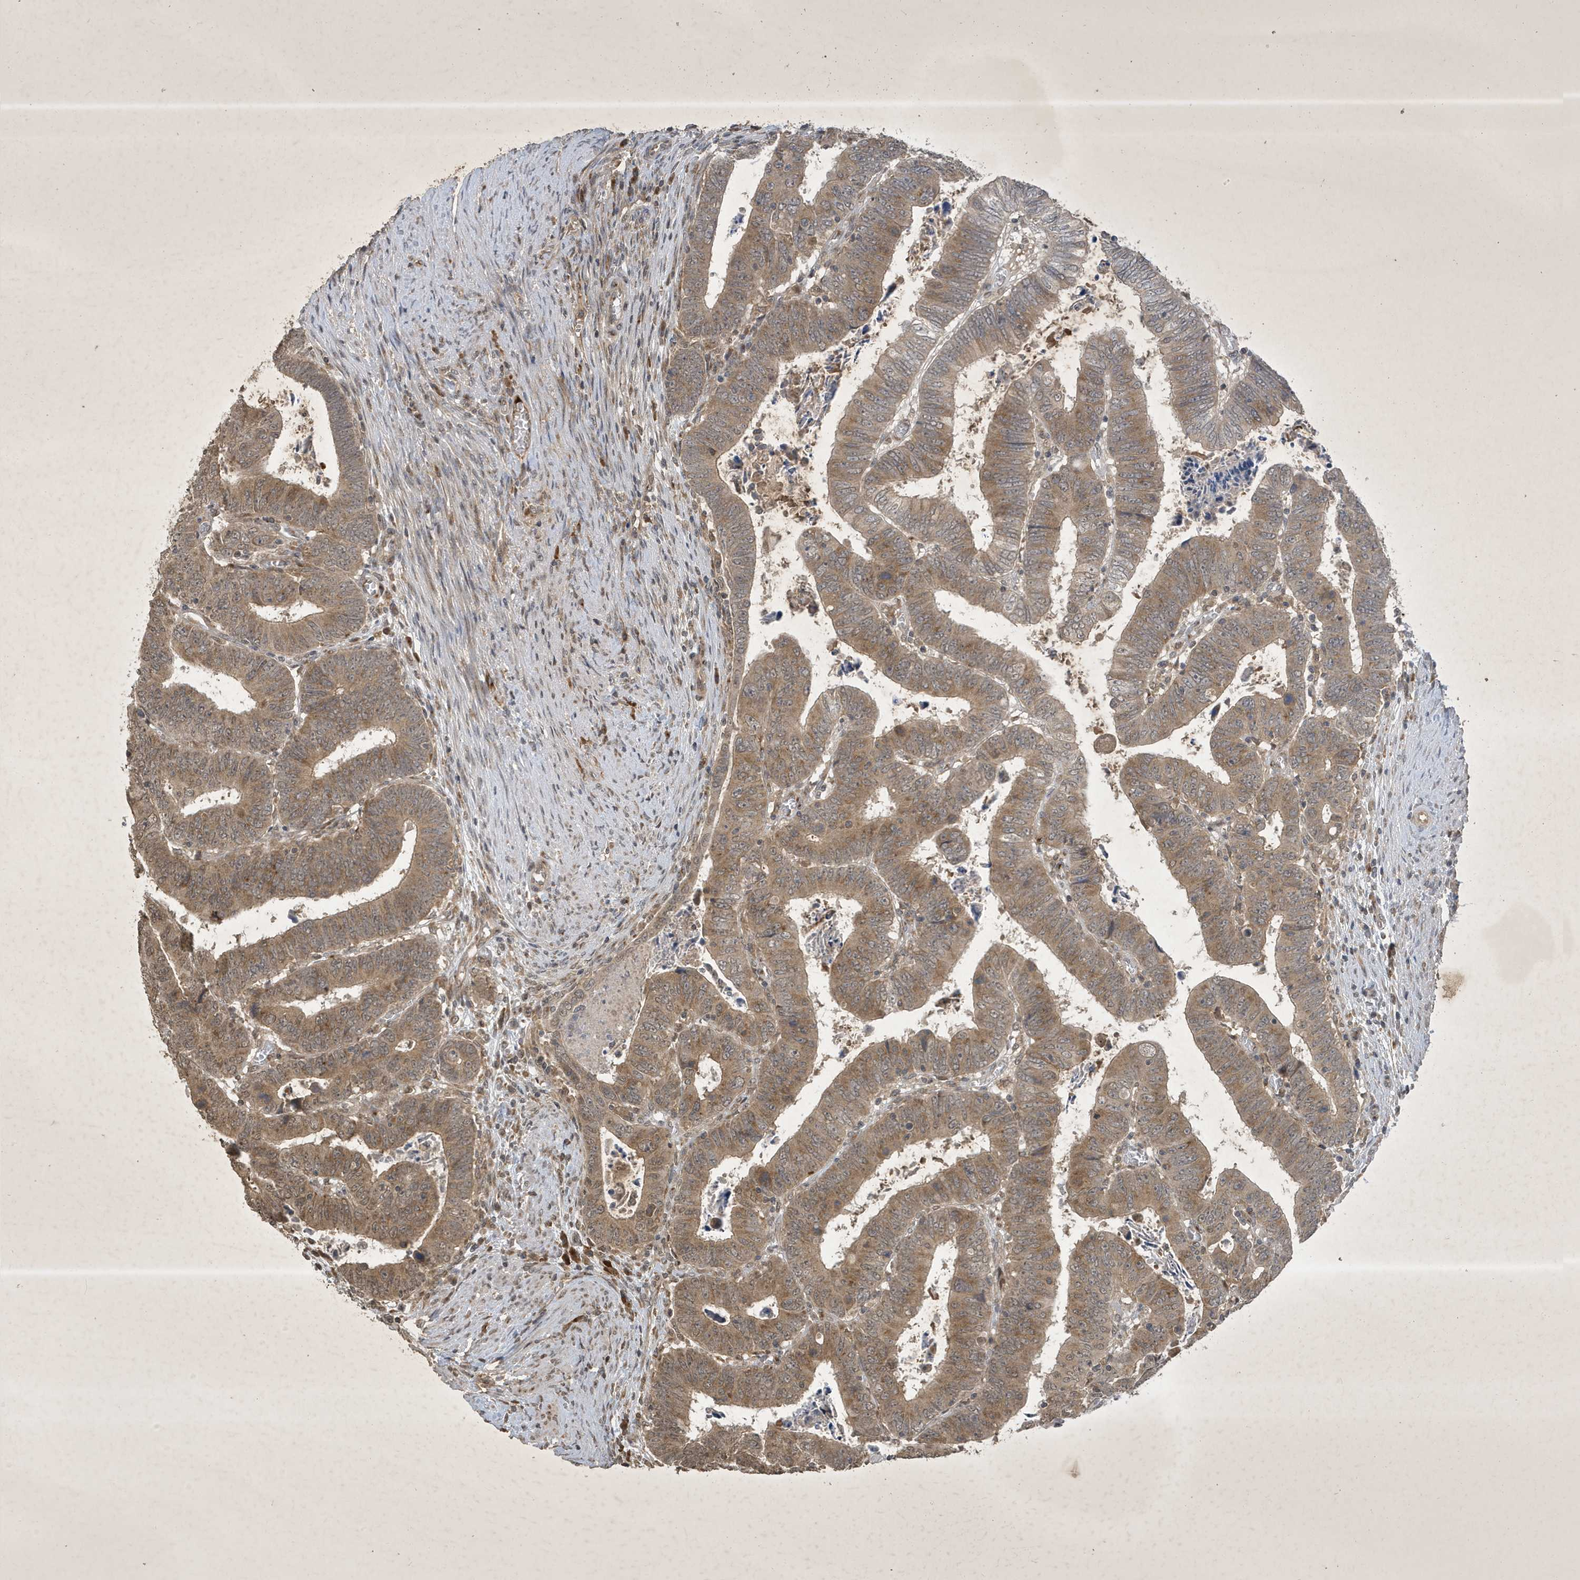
{"staining": {"intensity": "moderate", "quantity": ">75%", "location": "cytoplasmic/membranous"}, "tissue": "colorectal cancer", "cell_type": "Tumor cells", "image_type": "cancer", "snomed": [{"axis": "morphology", "description": "Normal tissue, NOS"}, {"axis": "morphology", "description": "Adenocarcinoma, NOS"}, {"axis": "topography", "description": "Rectum"}], "caption": "A micrograph of human colorectal cancer (adenocarcinoma) stained for a protein displays moderate cytoplasmic/membranous brown staining in tumor cells.", "gene": "STX10", "patient": {"sex": "female", "age": 65}}